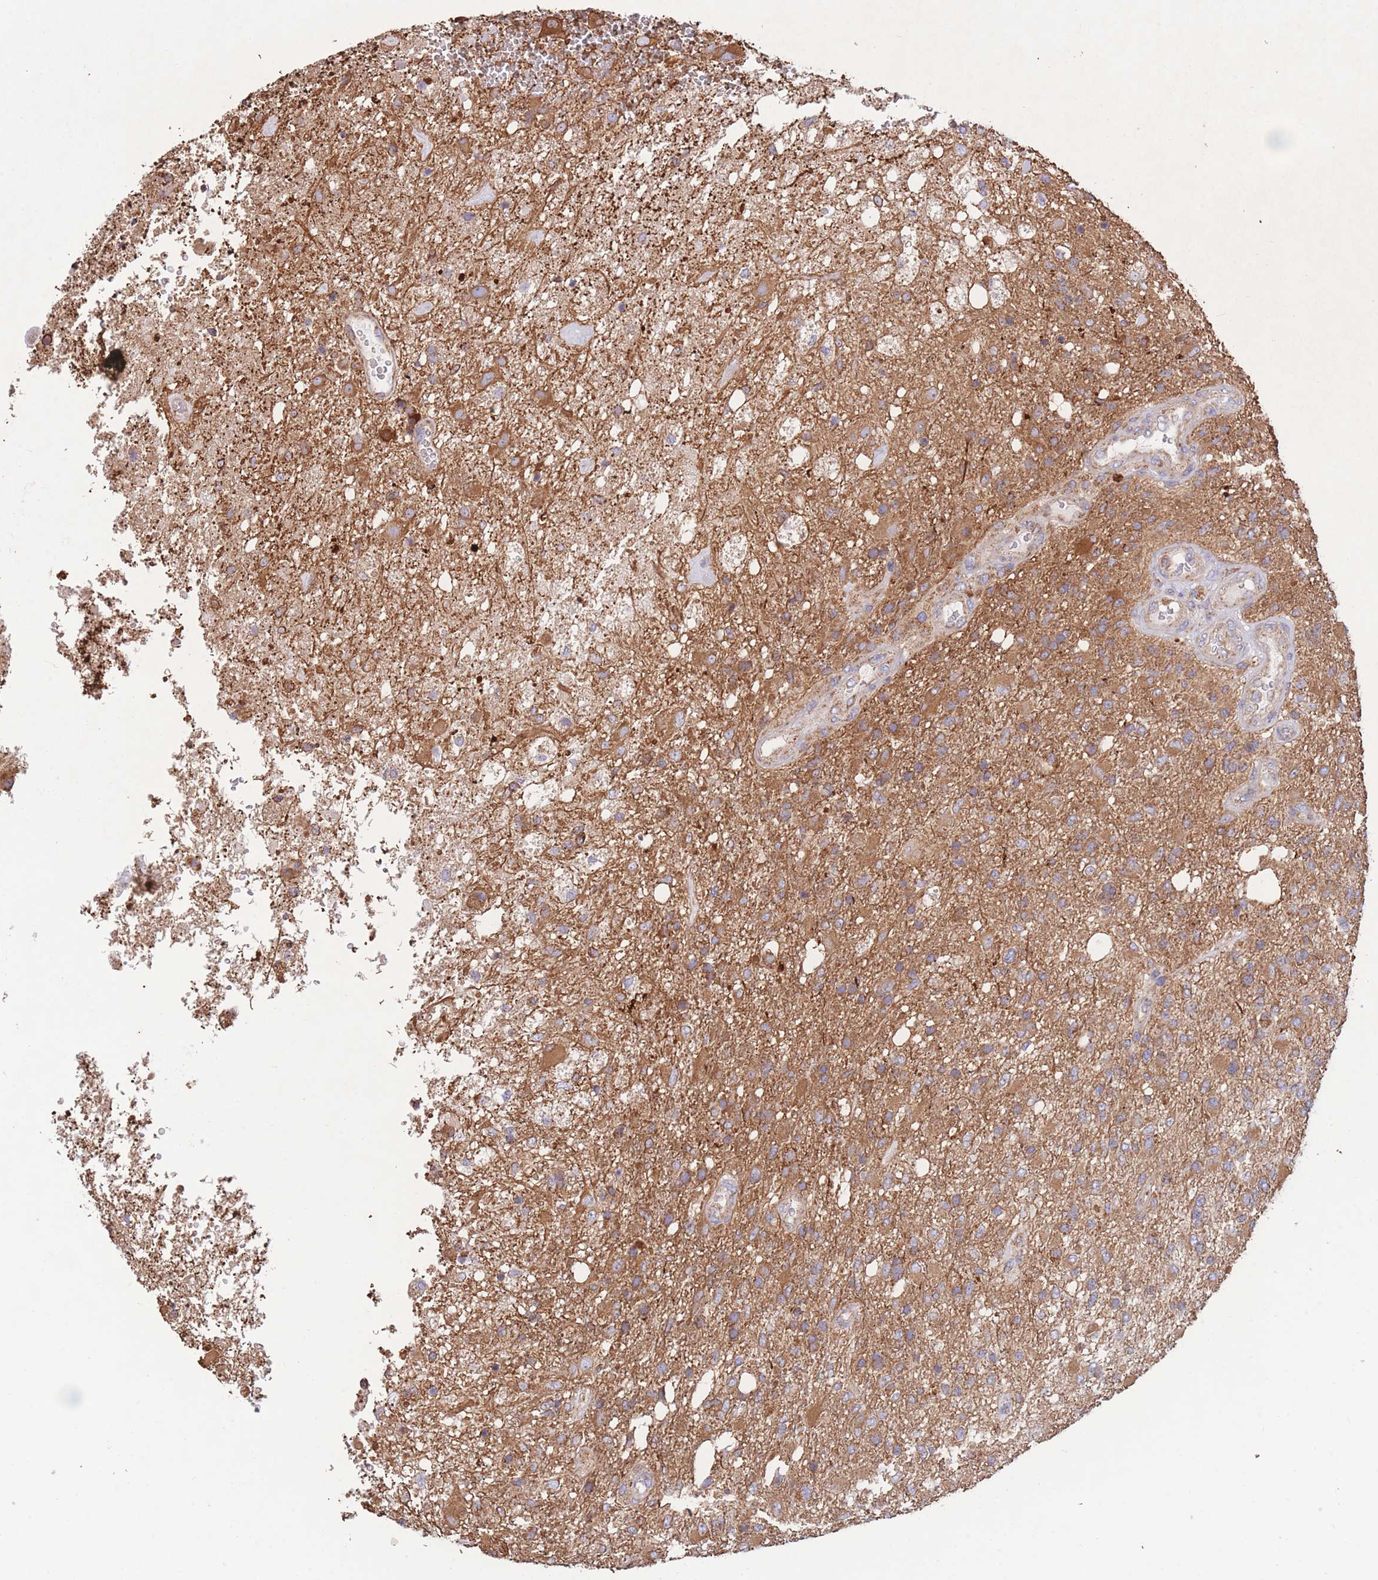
{"staining": {"intensity": "moderate", "quantity": "25%-75%", "location": "cytoplasmic/membranous"}, "tissue": "glioma", "cell_type": "Tumor cells", "image_type": "cancer", "snomed": [{"axis": "morphology", "description": "Glioma, malignant, High grade"}, {"axis": "topography", "description": "Brain"}], "caption": "Tumor cells demonstrate medium levels of moderate cytoplasmic/membranous staining in about 25%-75% of cells in malignant glioma (high-grade).", "gene": "FKBP8", "patient": {"sex": "female", "age": 74}}